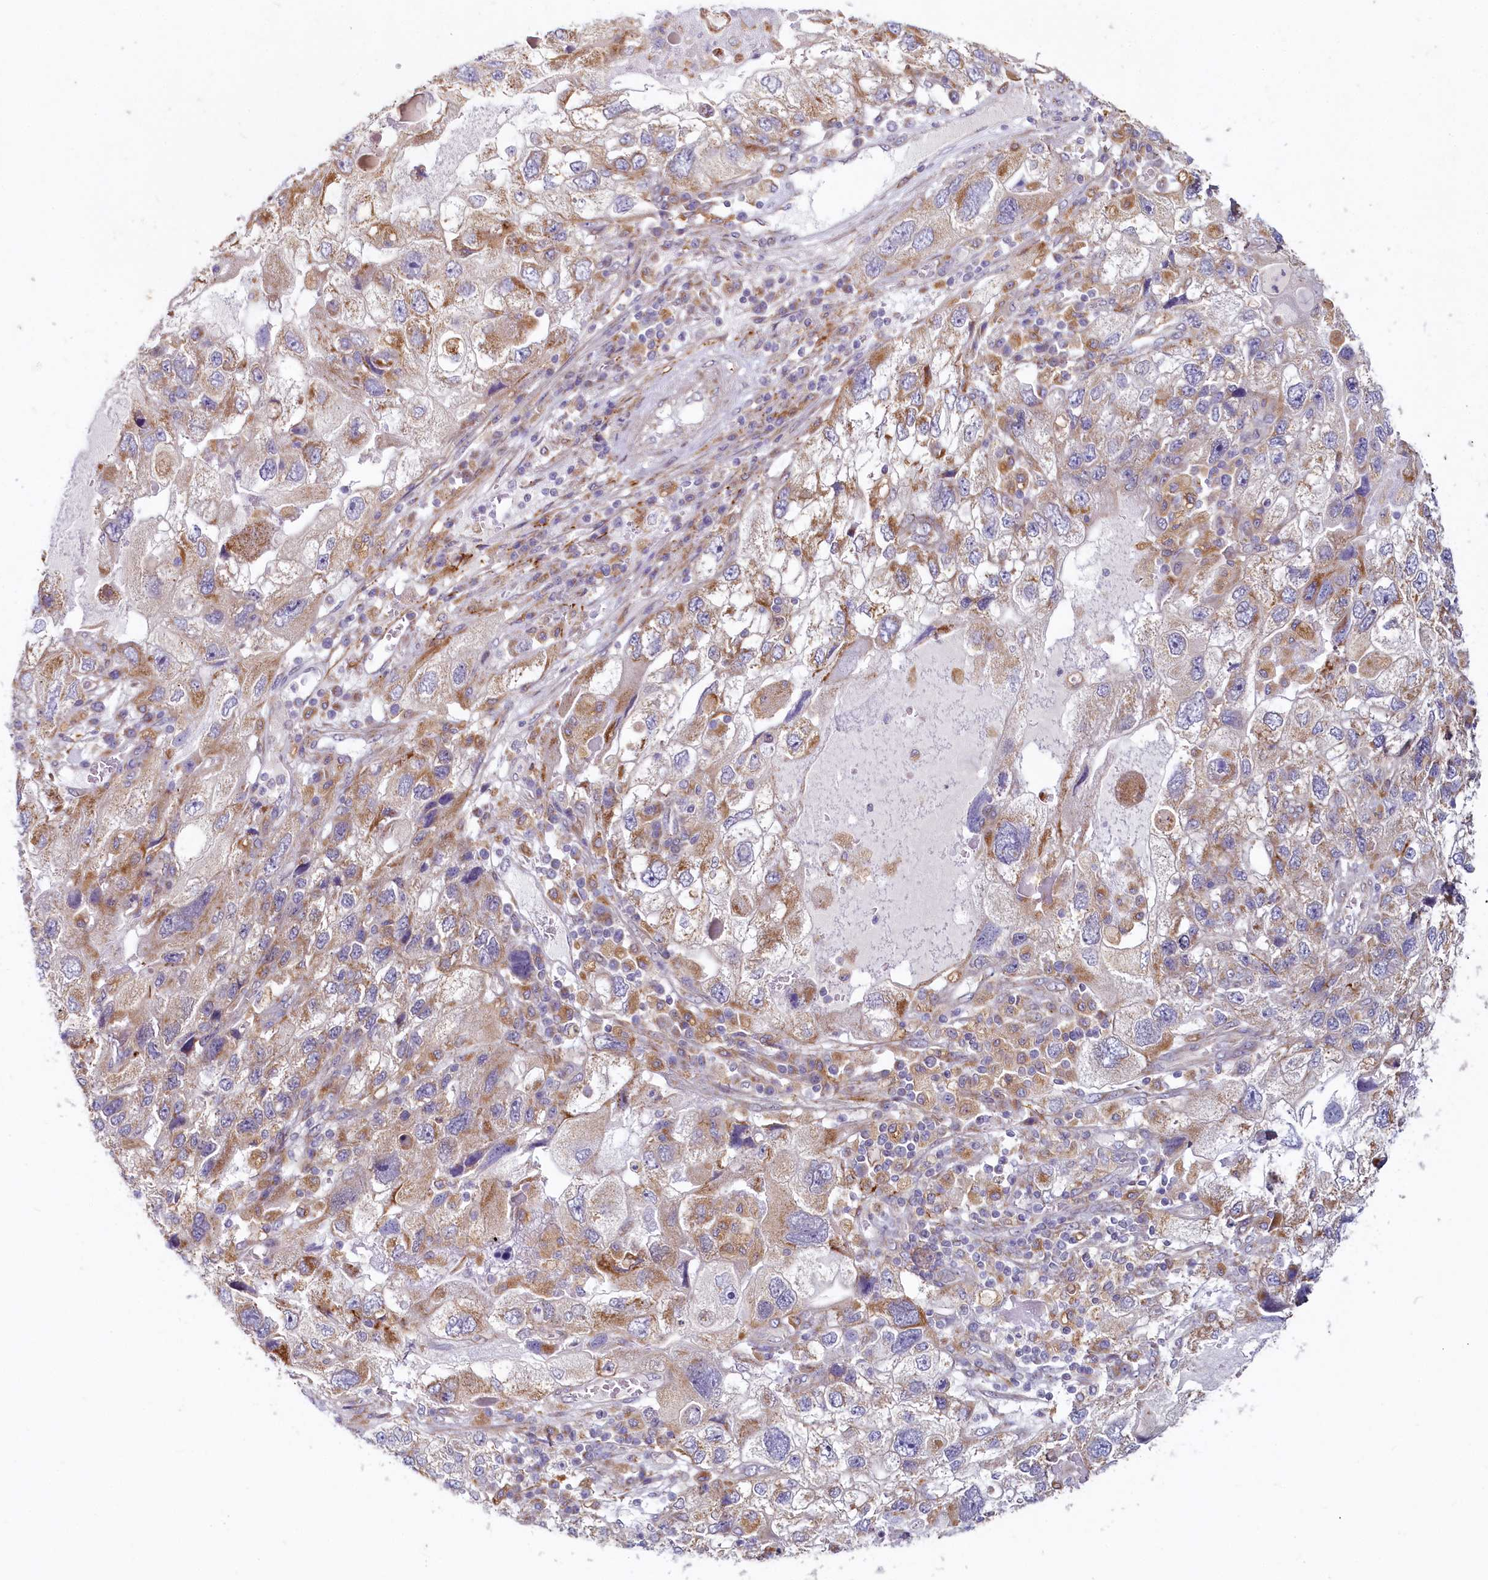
{"staining": {"intensity": "moderate", "quantity": ">75%", "location": "cytoplasmic/membranous"}, "tissue": "endometrial cancer", "cell_type": "Tumor cells", "image_type": "cancer", "snomed": [{"axis": "morphology", "description": "Adenocarcinoma, NOS"}, {"axis": "topography", "description": "Endometrium"}], "caption": "Immunohistochemistry photomicrograph of neoplastic tissue: human adenocarcinoma (endometrial) stained using immunohistochemistry (IHC) displays medium levels of moderate protein expression localized specifically in the cytoplasmic/membranous of tumor cells, appearing as a cytoplasmic/membranous brown color.", "gene": "ADCY2", "patient": {"sex": "female", "age": 49}}